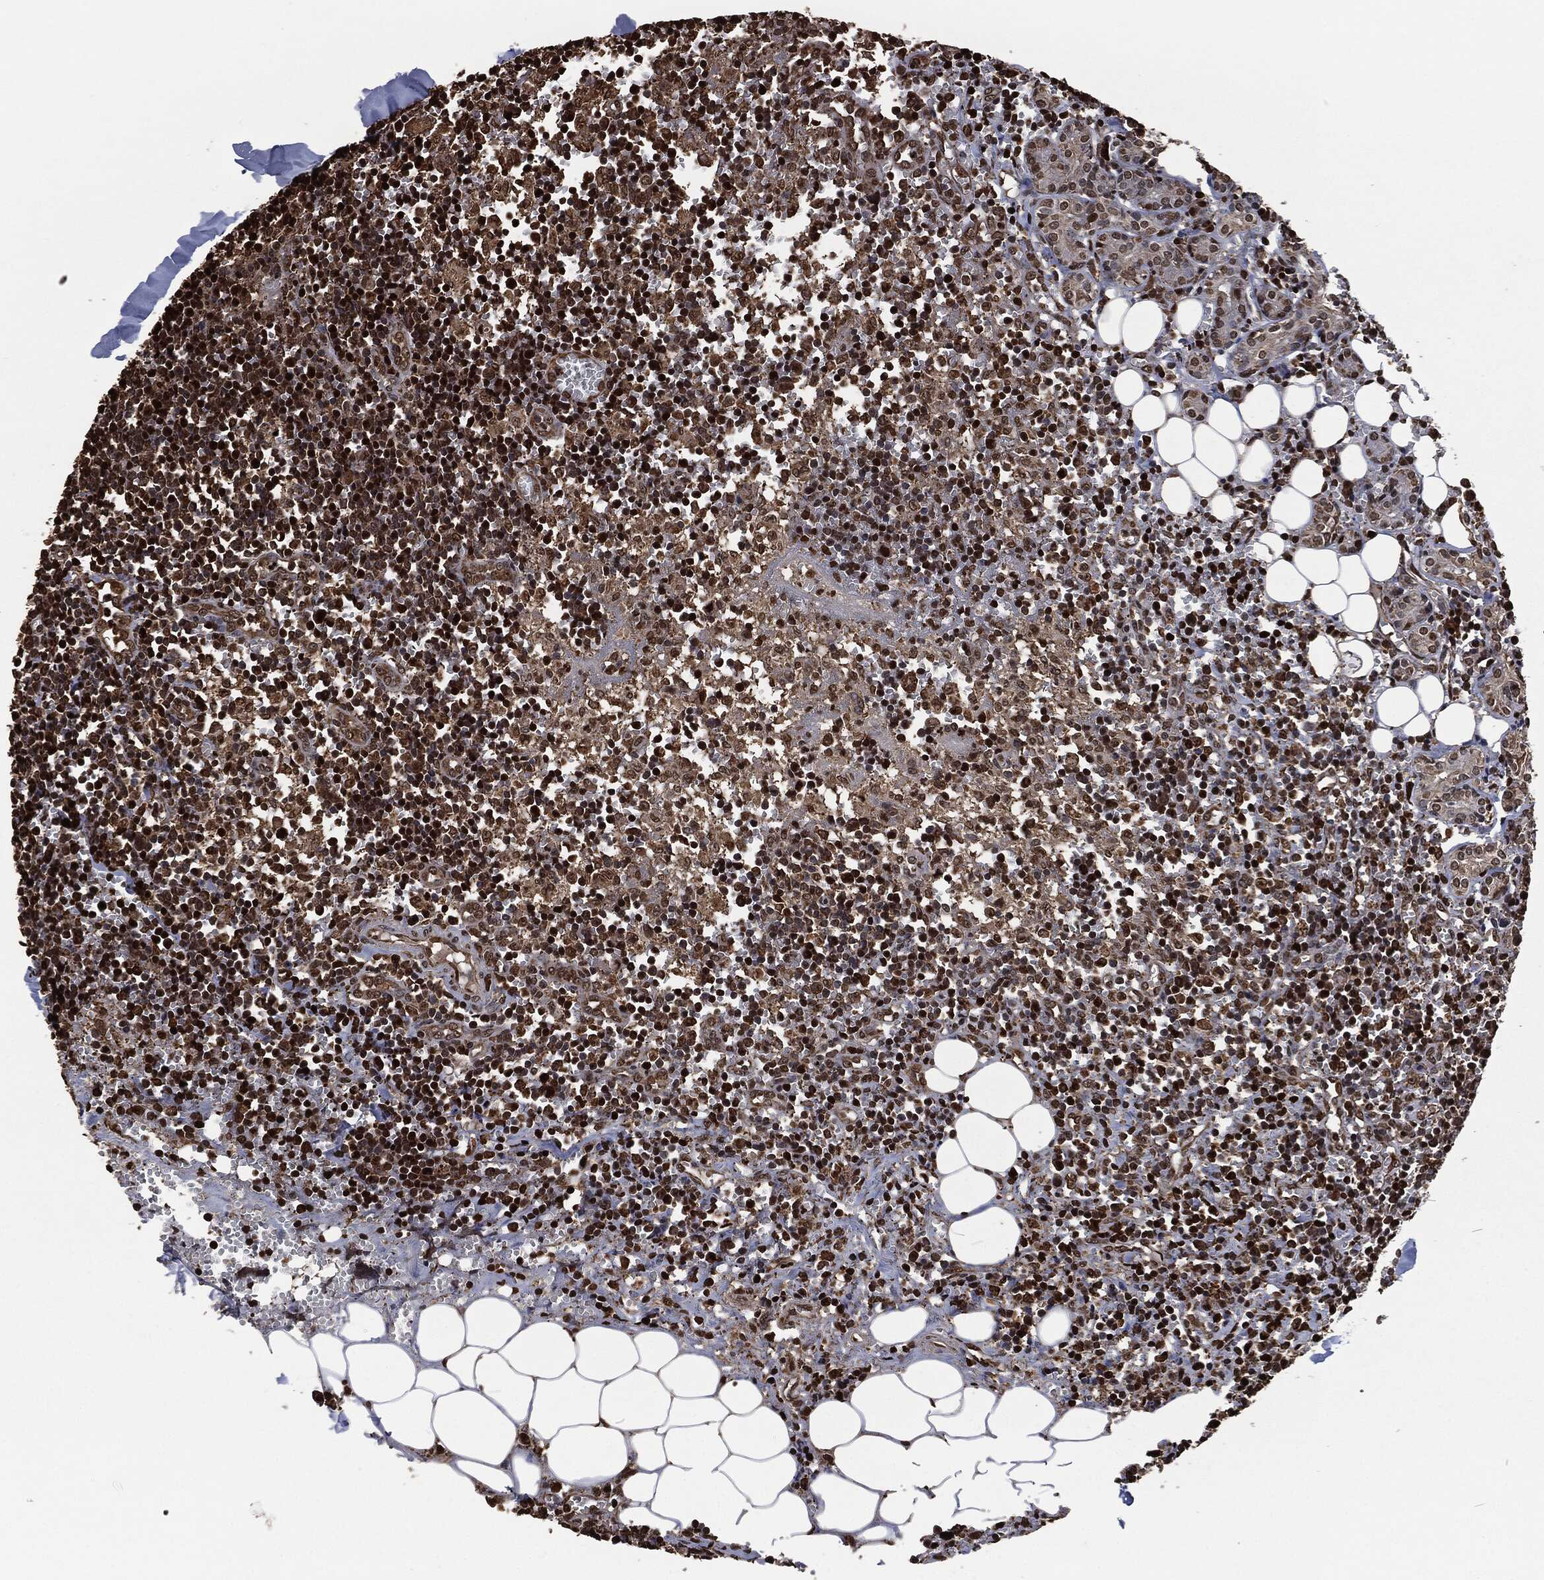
{"staining": {"intensity": "strong", "quantity": "25%-75%", "location": "nuclear"}, "tissue": "lymph node", "cell_type": "Non-germinal center cells", "image_type": "normal", "snomed": [{"axis": "morphology", "description": "Normal tissue, NOS"}, {"axis": "topography", "description": "Lymph node"}, {"axis": "topography", "description": "Salivary gland"}], "caption": "IHC of normal human lymph node exhibits high levels of strong nuclear expression in about 25%-75% of non-germinal center cells. (Brightfield microscopy of DAB IHC at high magnification).", "gene": "SNAI1", "patient": {"sex": "male", "age": 78}}